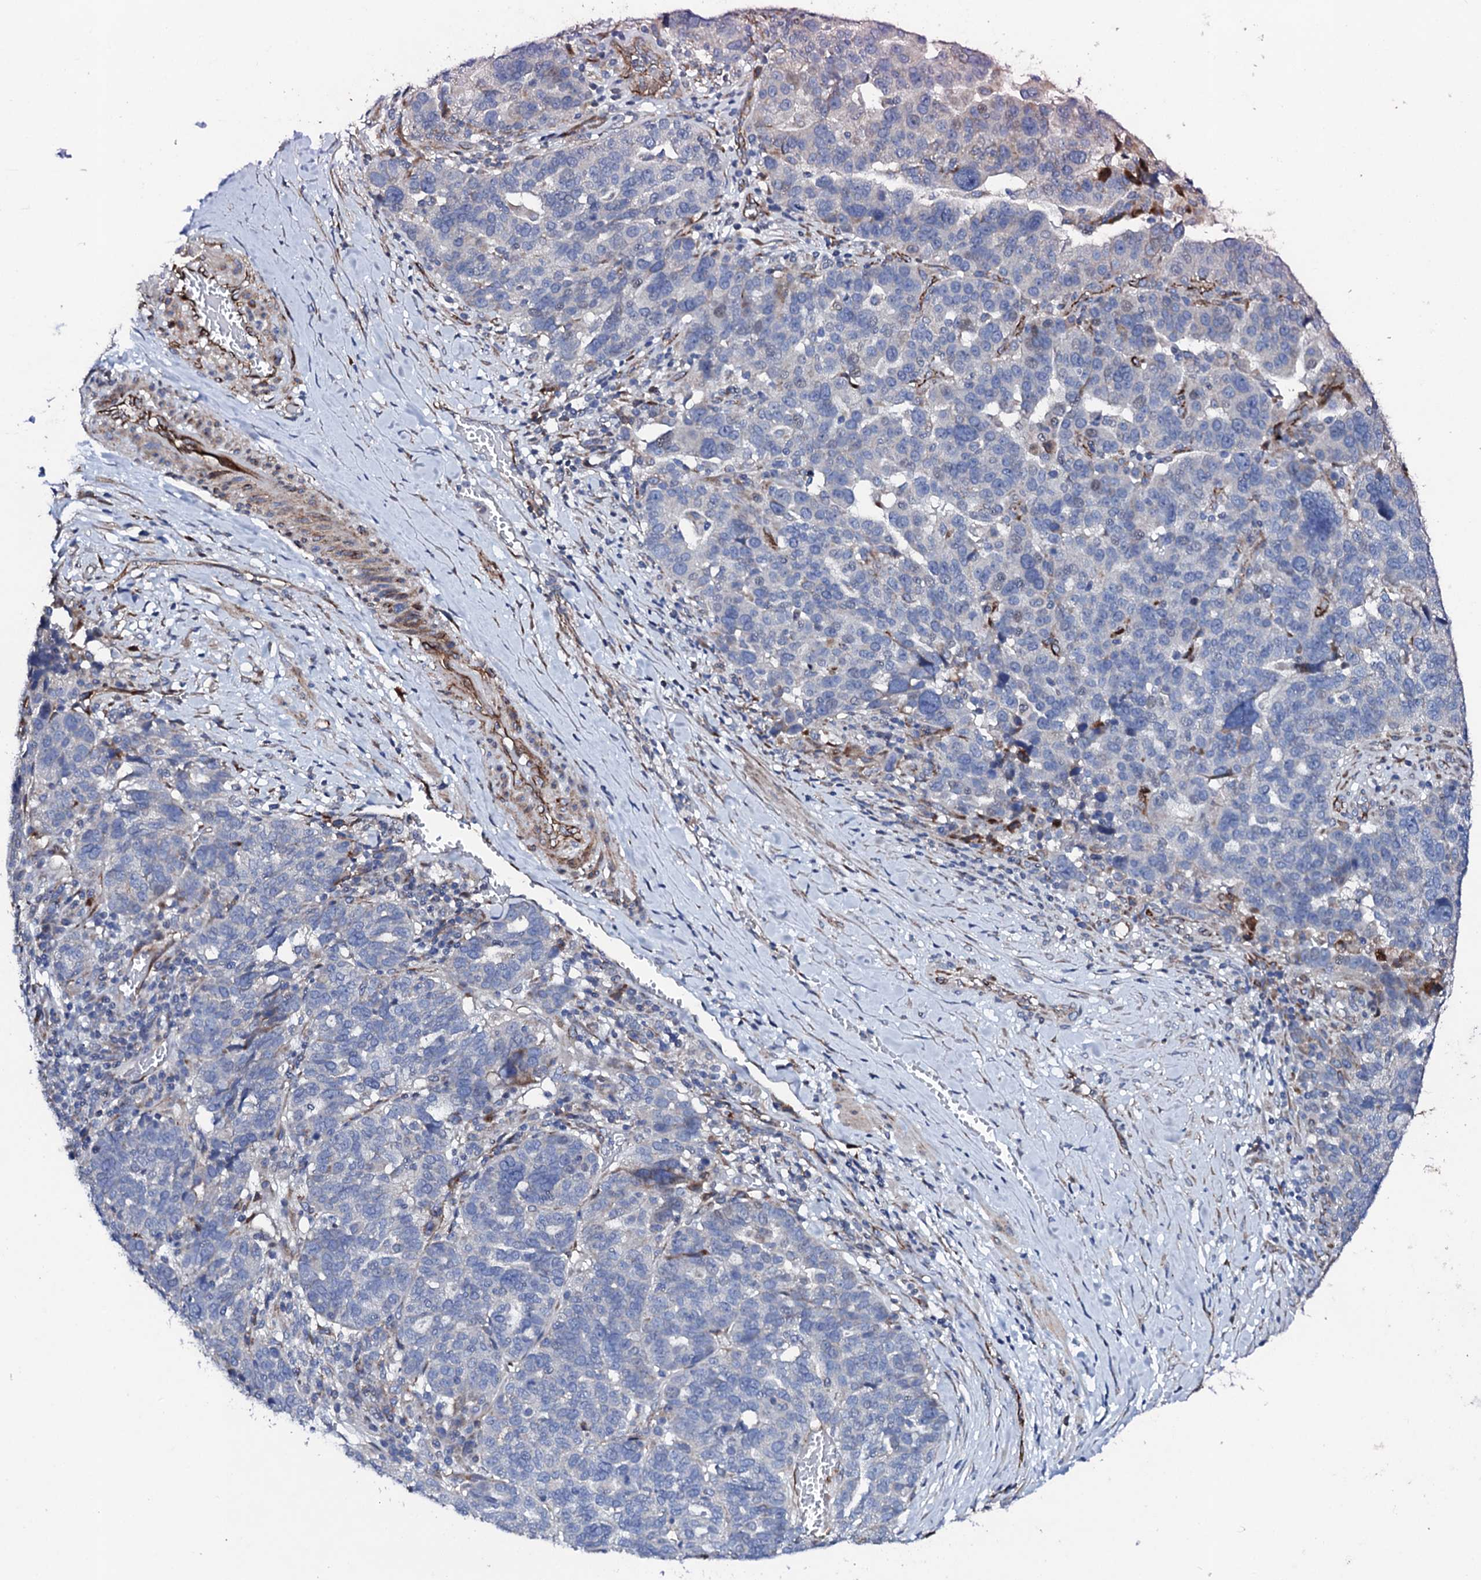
{"staining": {"intensity": "negative", "quantity": "none", "location": "none"}, "tissue": "ovarian cancer", "cell_type": "Tumor cells", "image_type": "cancer", "snomed": [{"axis": "morphology", "description": "Cystadenocarcinoma, serous, NOS"}, {"axis": "topography", "description": "Ovary"}], "caption": "DAB (3,3'-diaminobenzidine) immunohistochemical staining of ovarian cancer (serous cystadenocarcinoma) demonstrates no significant positivity in tumor cells.", "gene": "DBX1", "patient": {"sex": "female", "age": 59}}